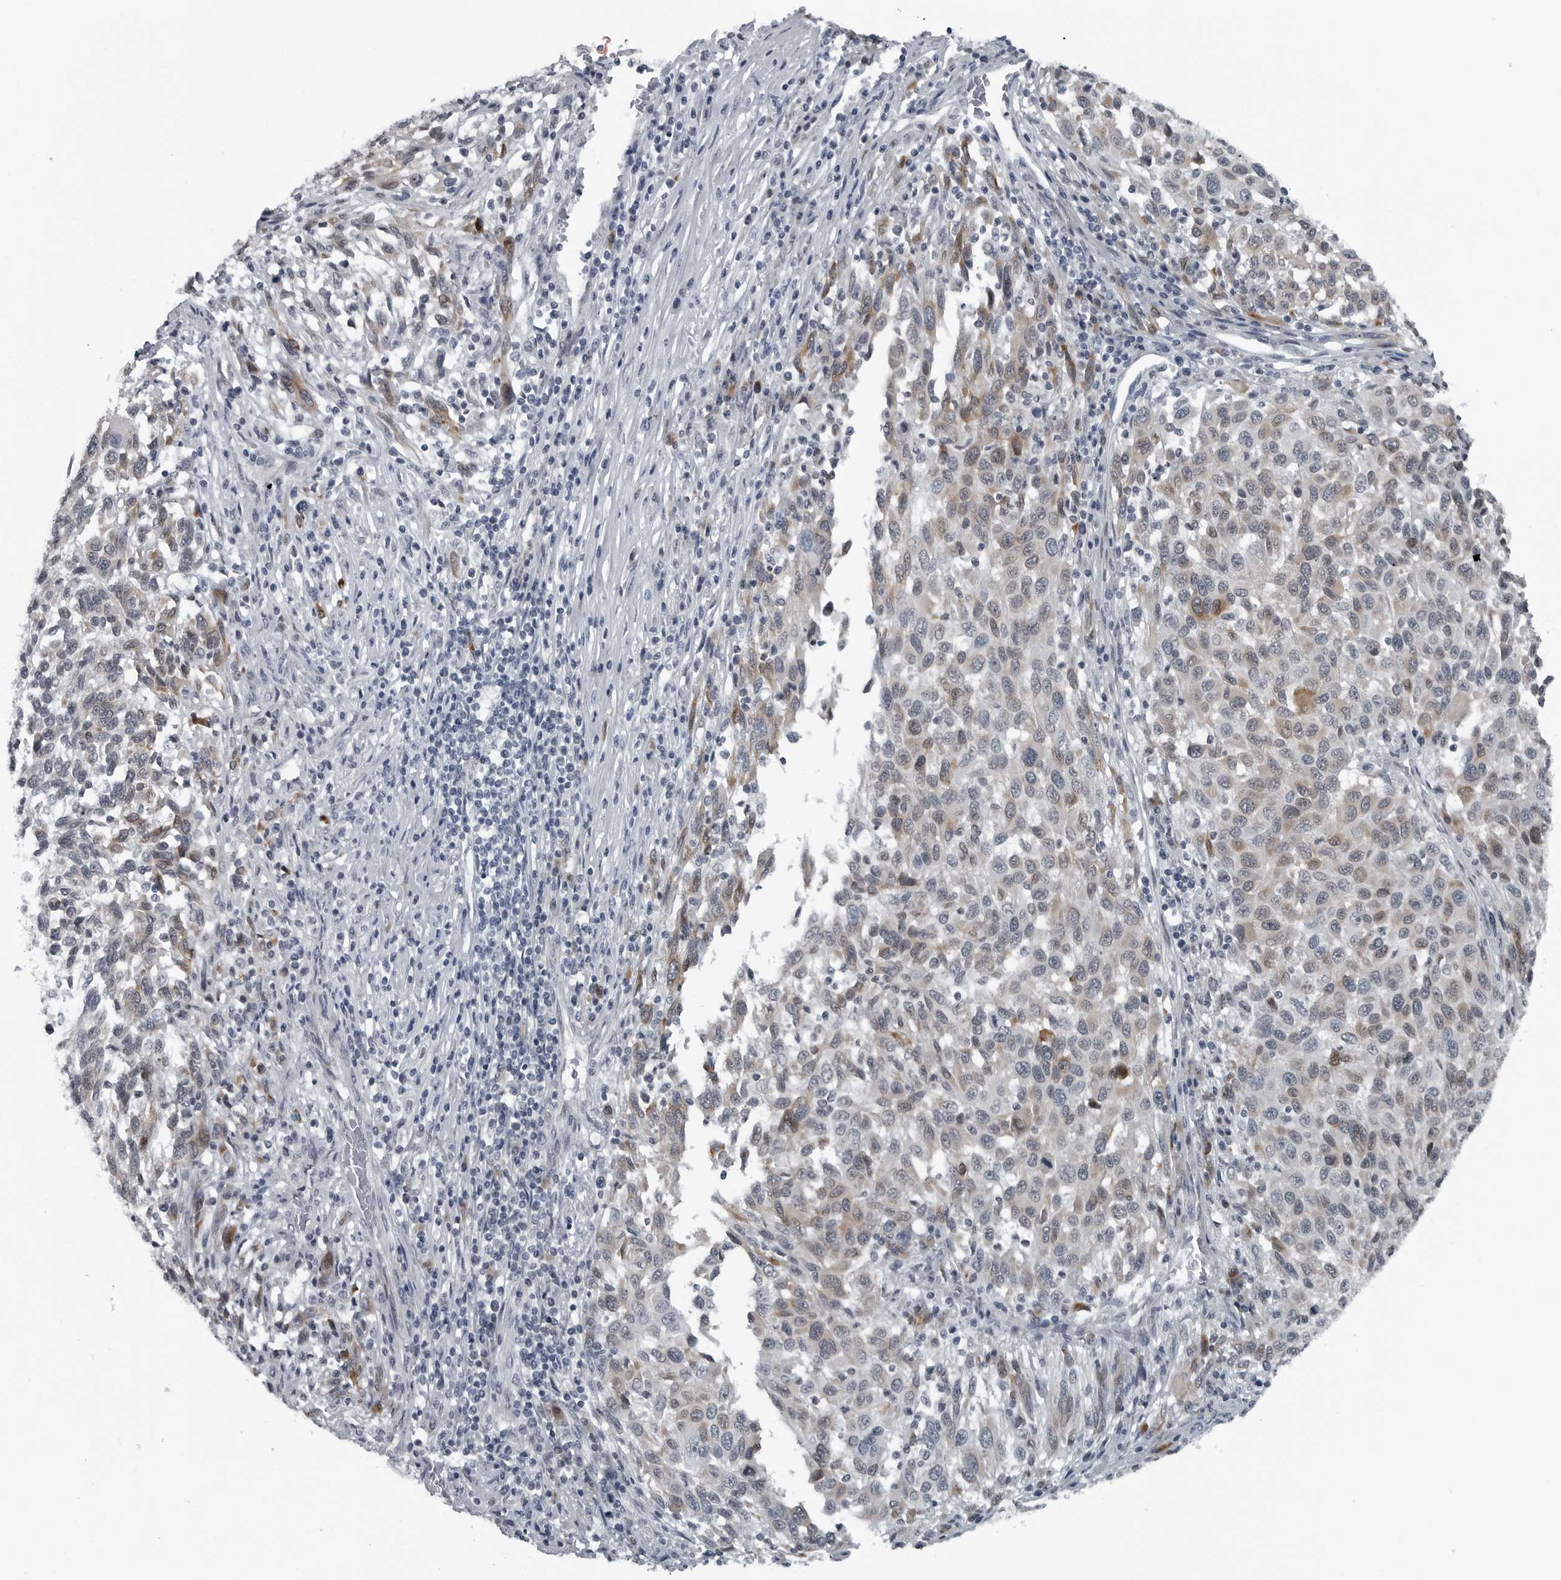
{"staining": {"intensity": "negative", "quantity": "none", "location": "none"}, "tissue": "melanoma", "cell_type": "Tumor cells", "image_type": "cancer", "snomed": [{"axis": "morphology", "description": "Malignant melanoma, Metastatic site"}, {"axis": "topography", "description": "Lymph node"}], "caption": "A histopathology image of malignant melanoma (metastatic site) stained for a protein shows no brown staining in tumor cells.", "gene": "DNAAF11", "patient": {"sex": "male", "age": 61}}